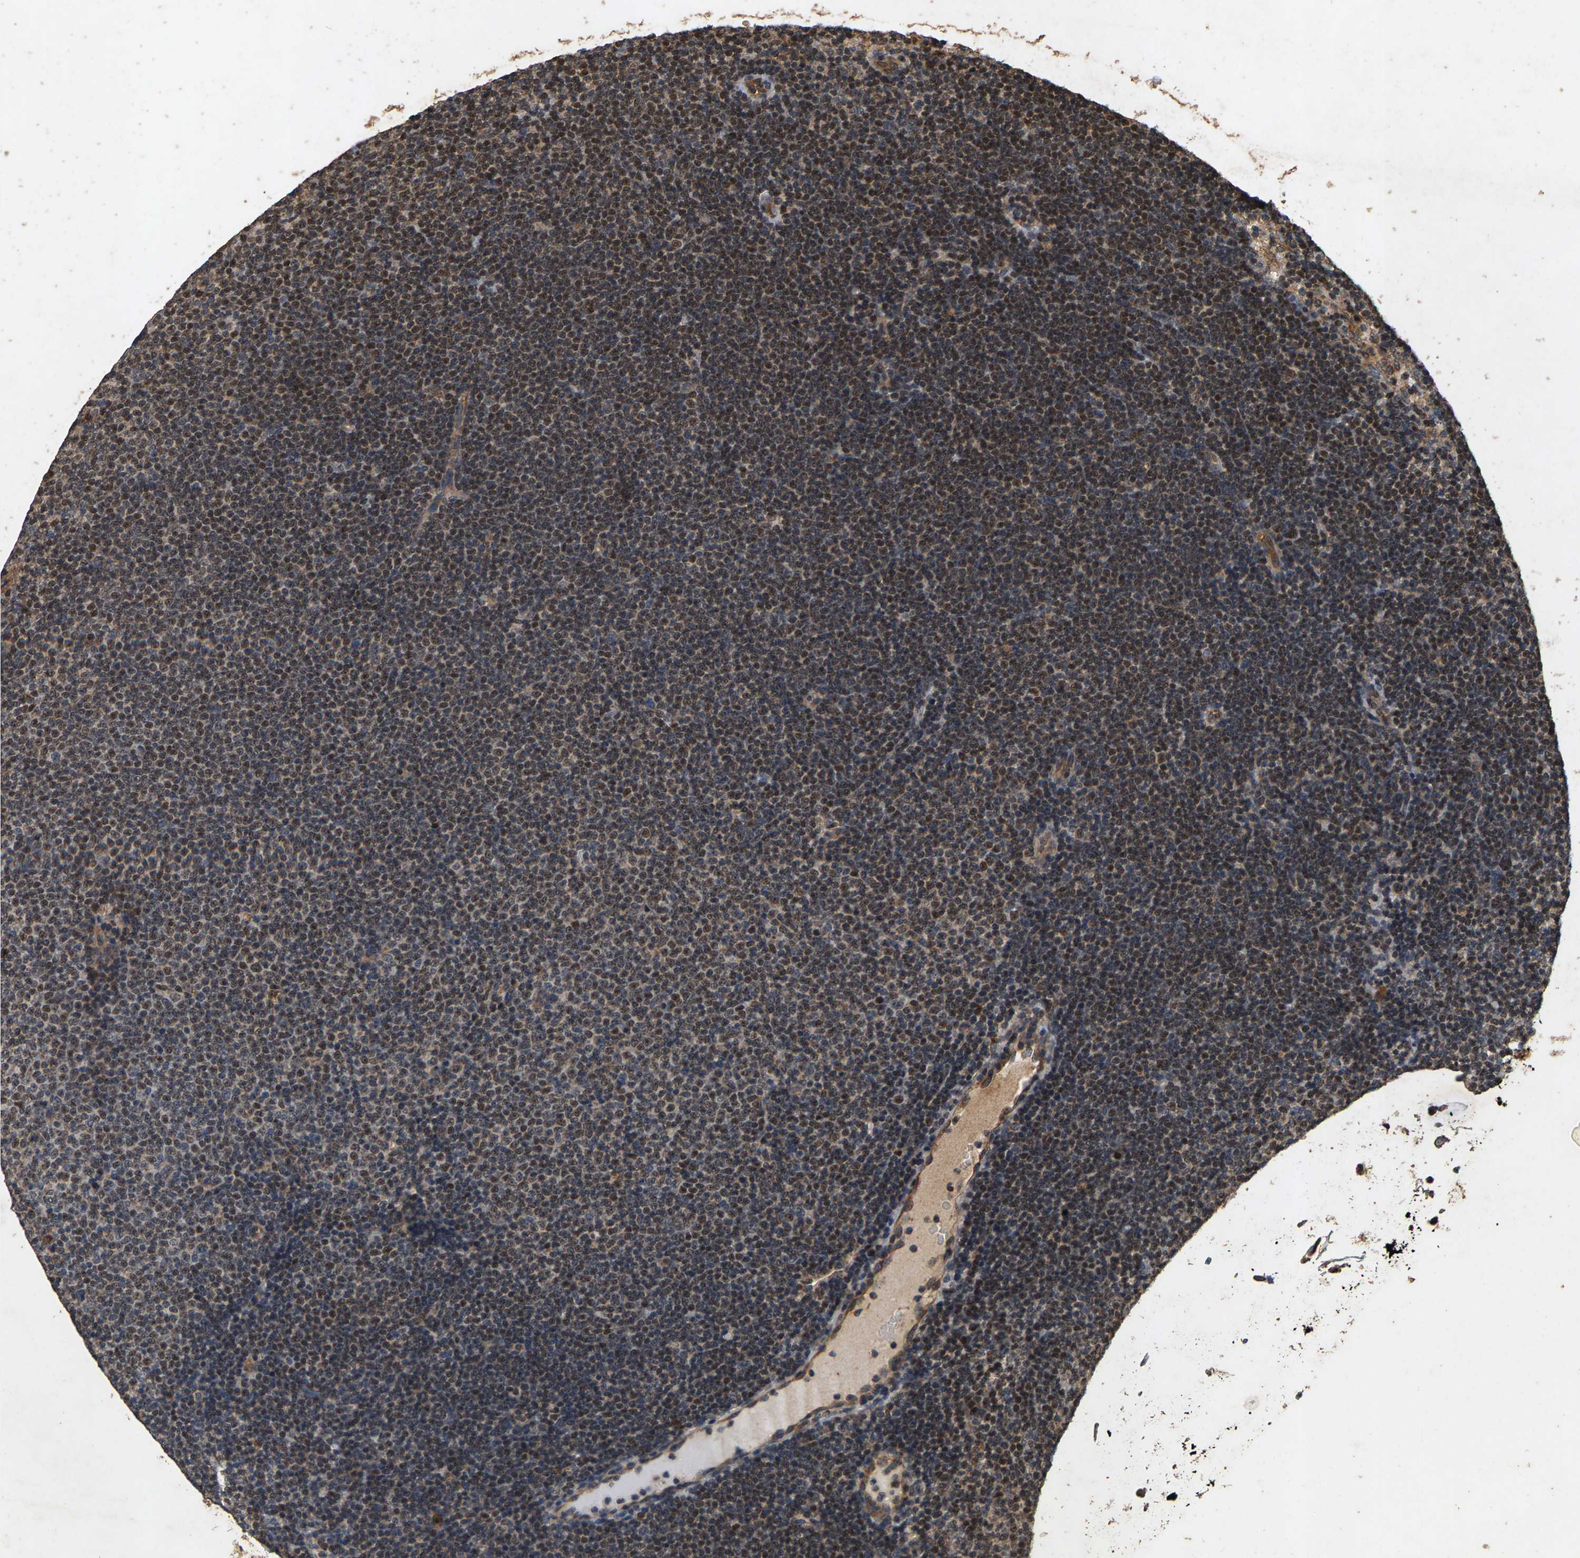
{"staining": {"intensity": "moderate", "quantity": "25%-75%", "location": "nuclear"}, "tissue": "lymphoma", "cell_type": "Tumor cells", "image_type": "cancer", "snomed": [{"axis": "morphology", "description": "Malignant lymphoma, non-Hodgkin's type, Low grade"}, {"axis": "topography", "description": "Lymph node"}], "caption": "Protein staining shows moderate nuclear positivity in approximately 25%-75% of tumor cells in low-grade malignant lymphoma, non-Hodgkin's type.", "gene": "CIDEC", "patient": {"sex": "female", "age": 53}}